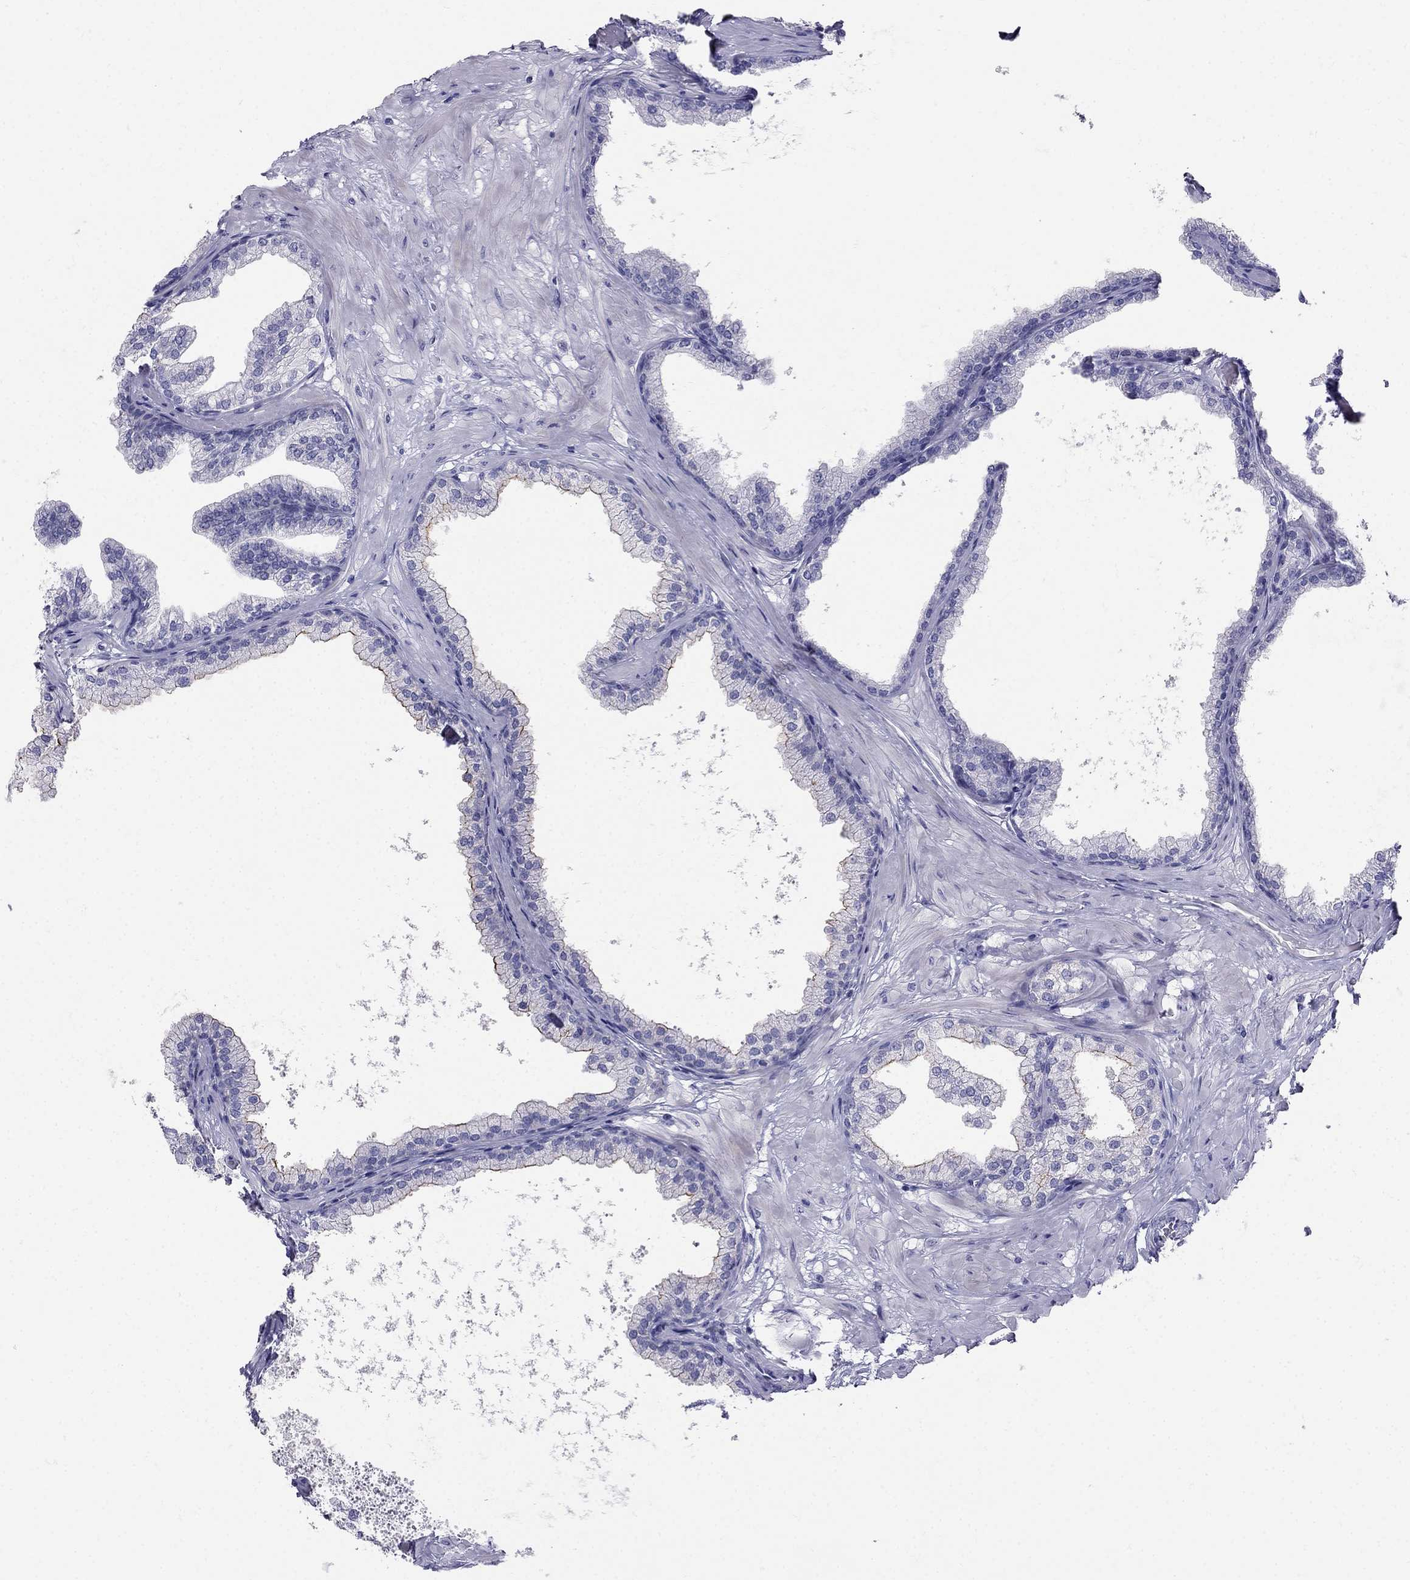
{"staining": {"intensity": "moderate", "quantity": "<25%", "location": "cytoplasmic/membranous"}, "tissue": "prostate", "cell_type": "Glandular cells", "image_type": "normal", "snomed": [{"axis": "morphology", "description": "Normal tissue, NOS"}, {"axis": "topography", "description": "Prostate"}], "caption": "This image demonstrates IHC staining of unremarkable human prostate, with low moderate cytoplasmic/membranous expression in approximately <25% of glandular cells.", "gene": "RFLNA", "patient": {"sex": "male", "age": 37}}